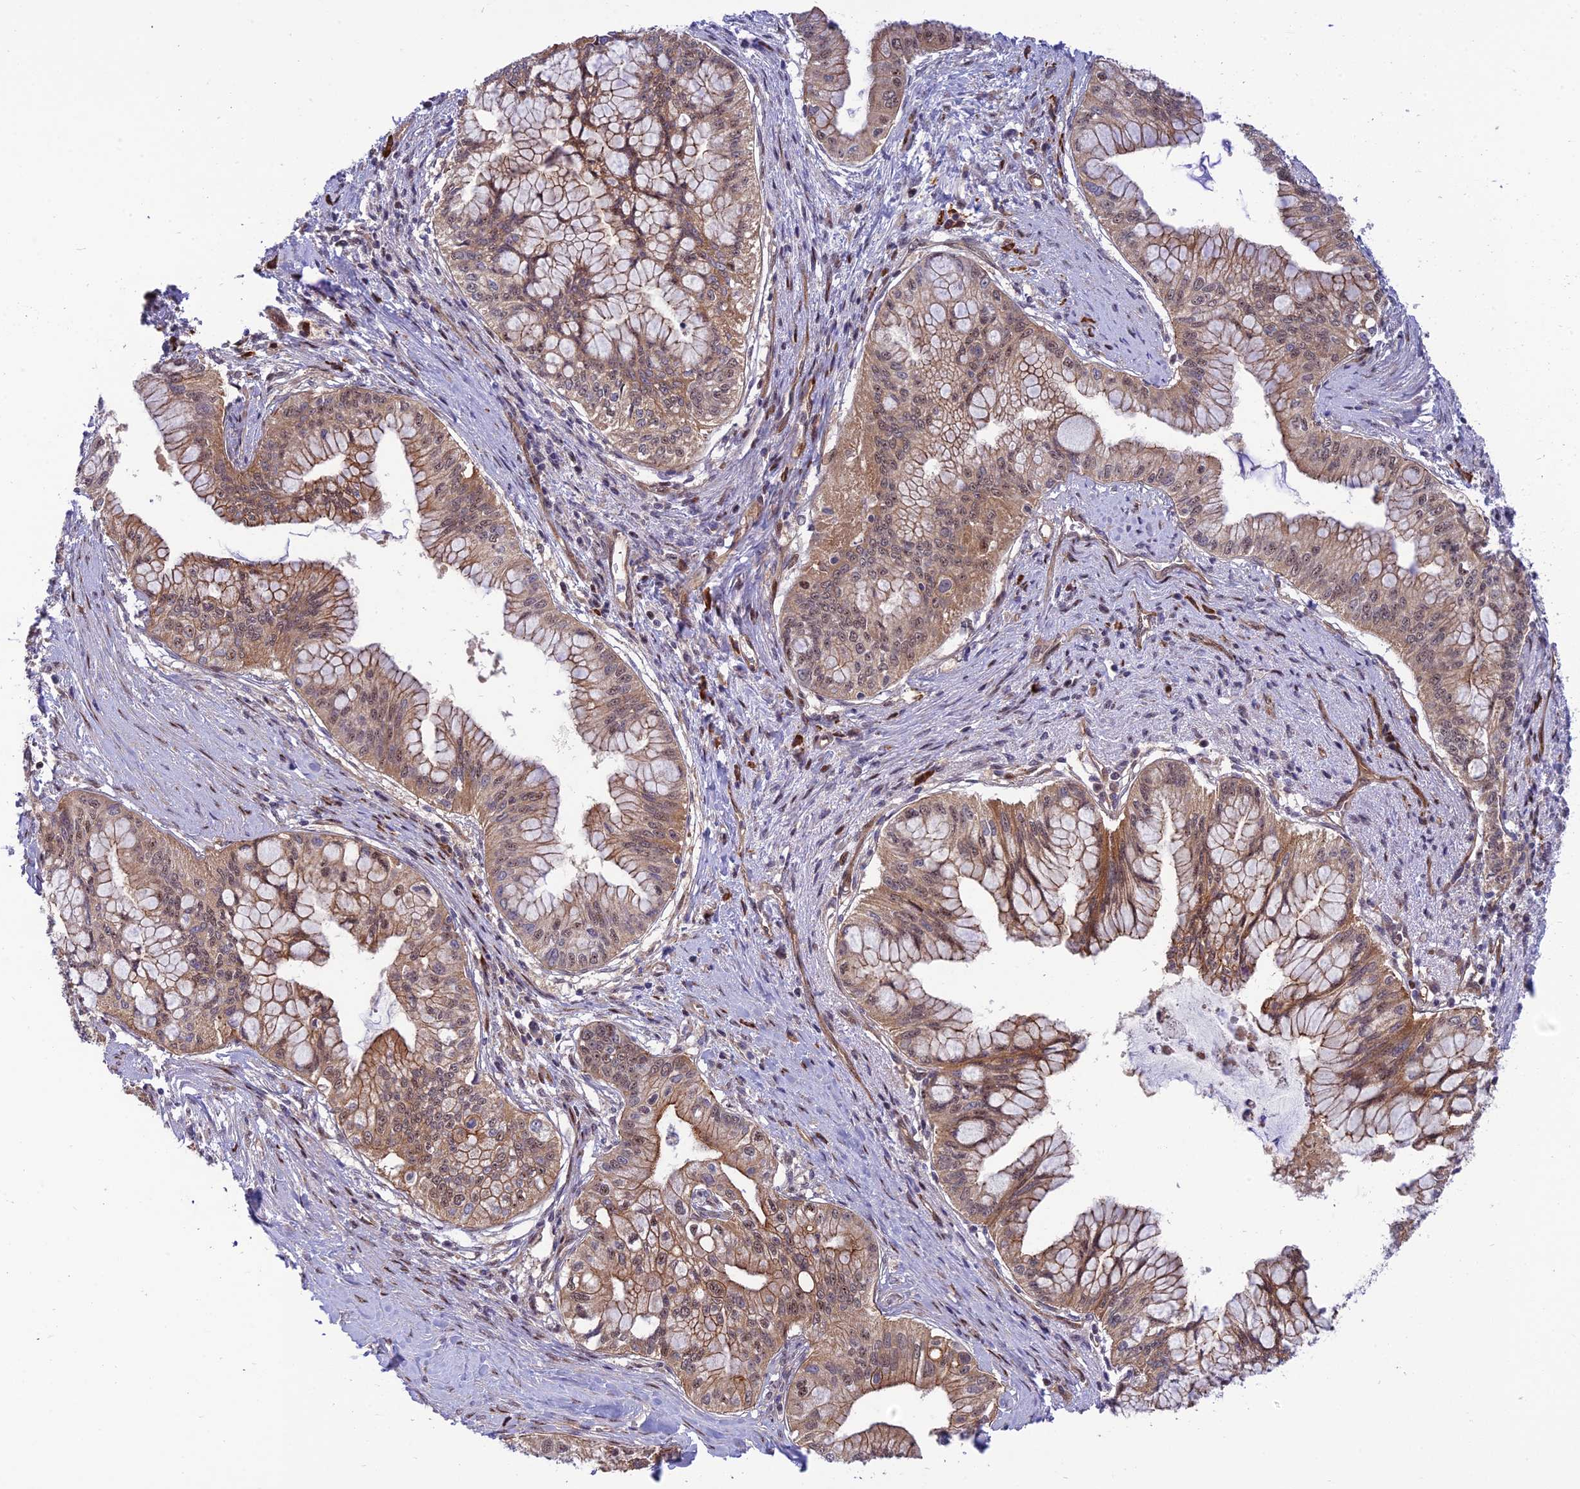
{"staining": {"intensity": "moderate", "quantity": ">75%", "location": "cytoplasmic/membranous,nuclear"}, "tissue": "pancreatic cancer", "cell_type": "Tumor cells", "image_type": "cancer", "snomed": [{"axis": "morphology", "description": "Adenocarcinoma, NOS"}, {"axis": "topography", "description": "Pancreas"}], "caption": "Immunohistochemical staining of pancreatic cancer exhibits medium levels of moderate cytoplasmic/membranous and nuclear protein staining in about >75% of tumor cells.", "gene": "ZNF584", "patient": {"sex": "male", "age": 46}}